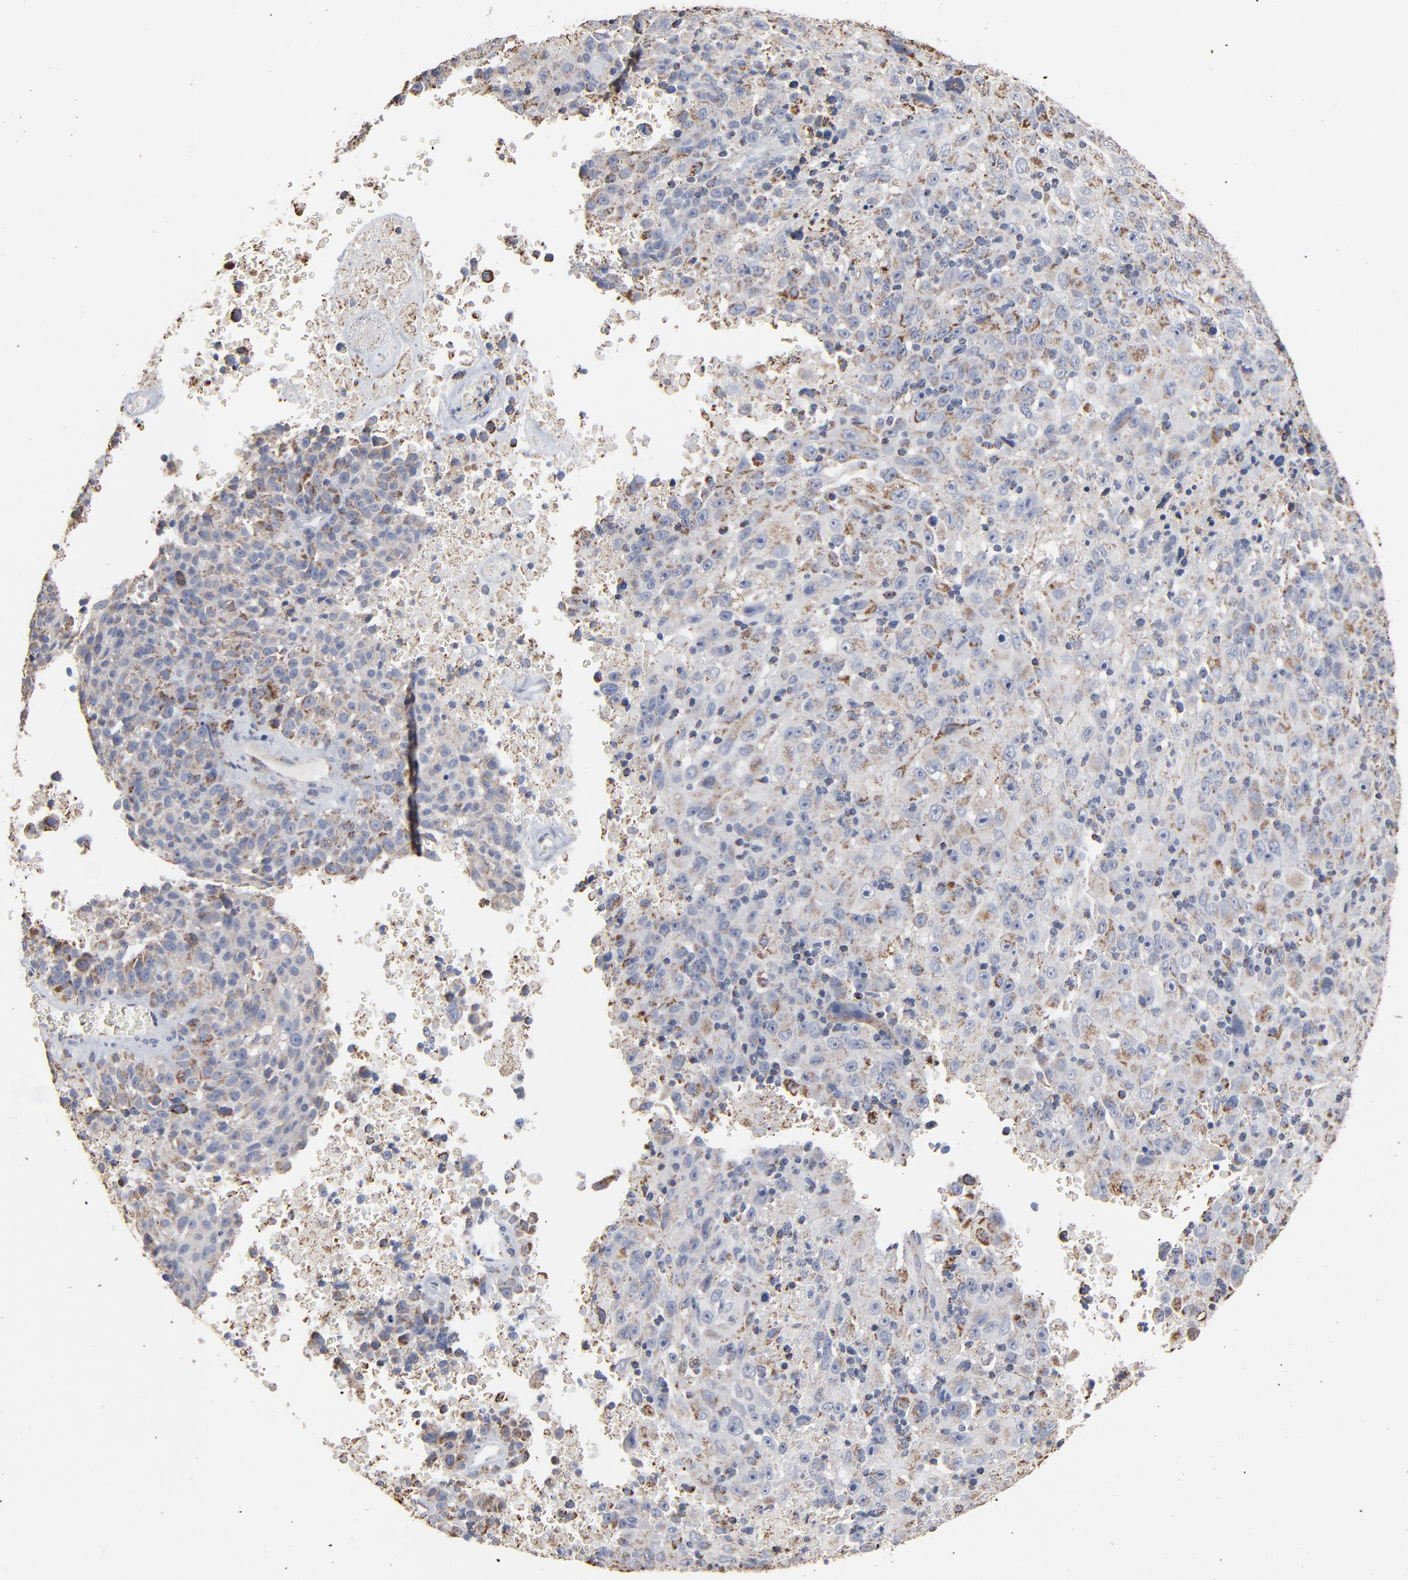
{"staining": {"intensity": "moderate", "quantity": "25%-75%", "location": "cytoplasmic/membranous"}, "tissue": "melanoma", "cell_type": "Tumor cells", "image_type": "cancer", "snomed": [{"axis": "morphology", "description": "Malignant melanoma, Metastatic site"}, {"axis": "topography", "description": "Cerebral cortex"}], "caption": "This image reveals immunohistochemistry (IHC) staining of malignant melanoma (metastatic site), with medium moderate cytoplasmic/membranous staining in approximately 25%-75% of tumor cells.", "gene": "UQCRC1", "patient": {"sex": "female", "age": 52}}